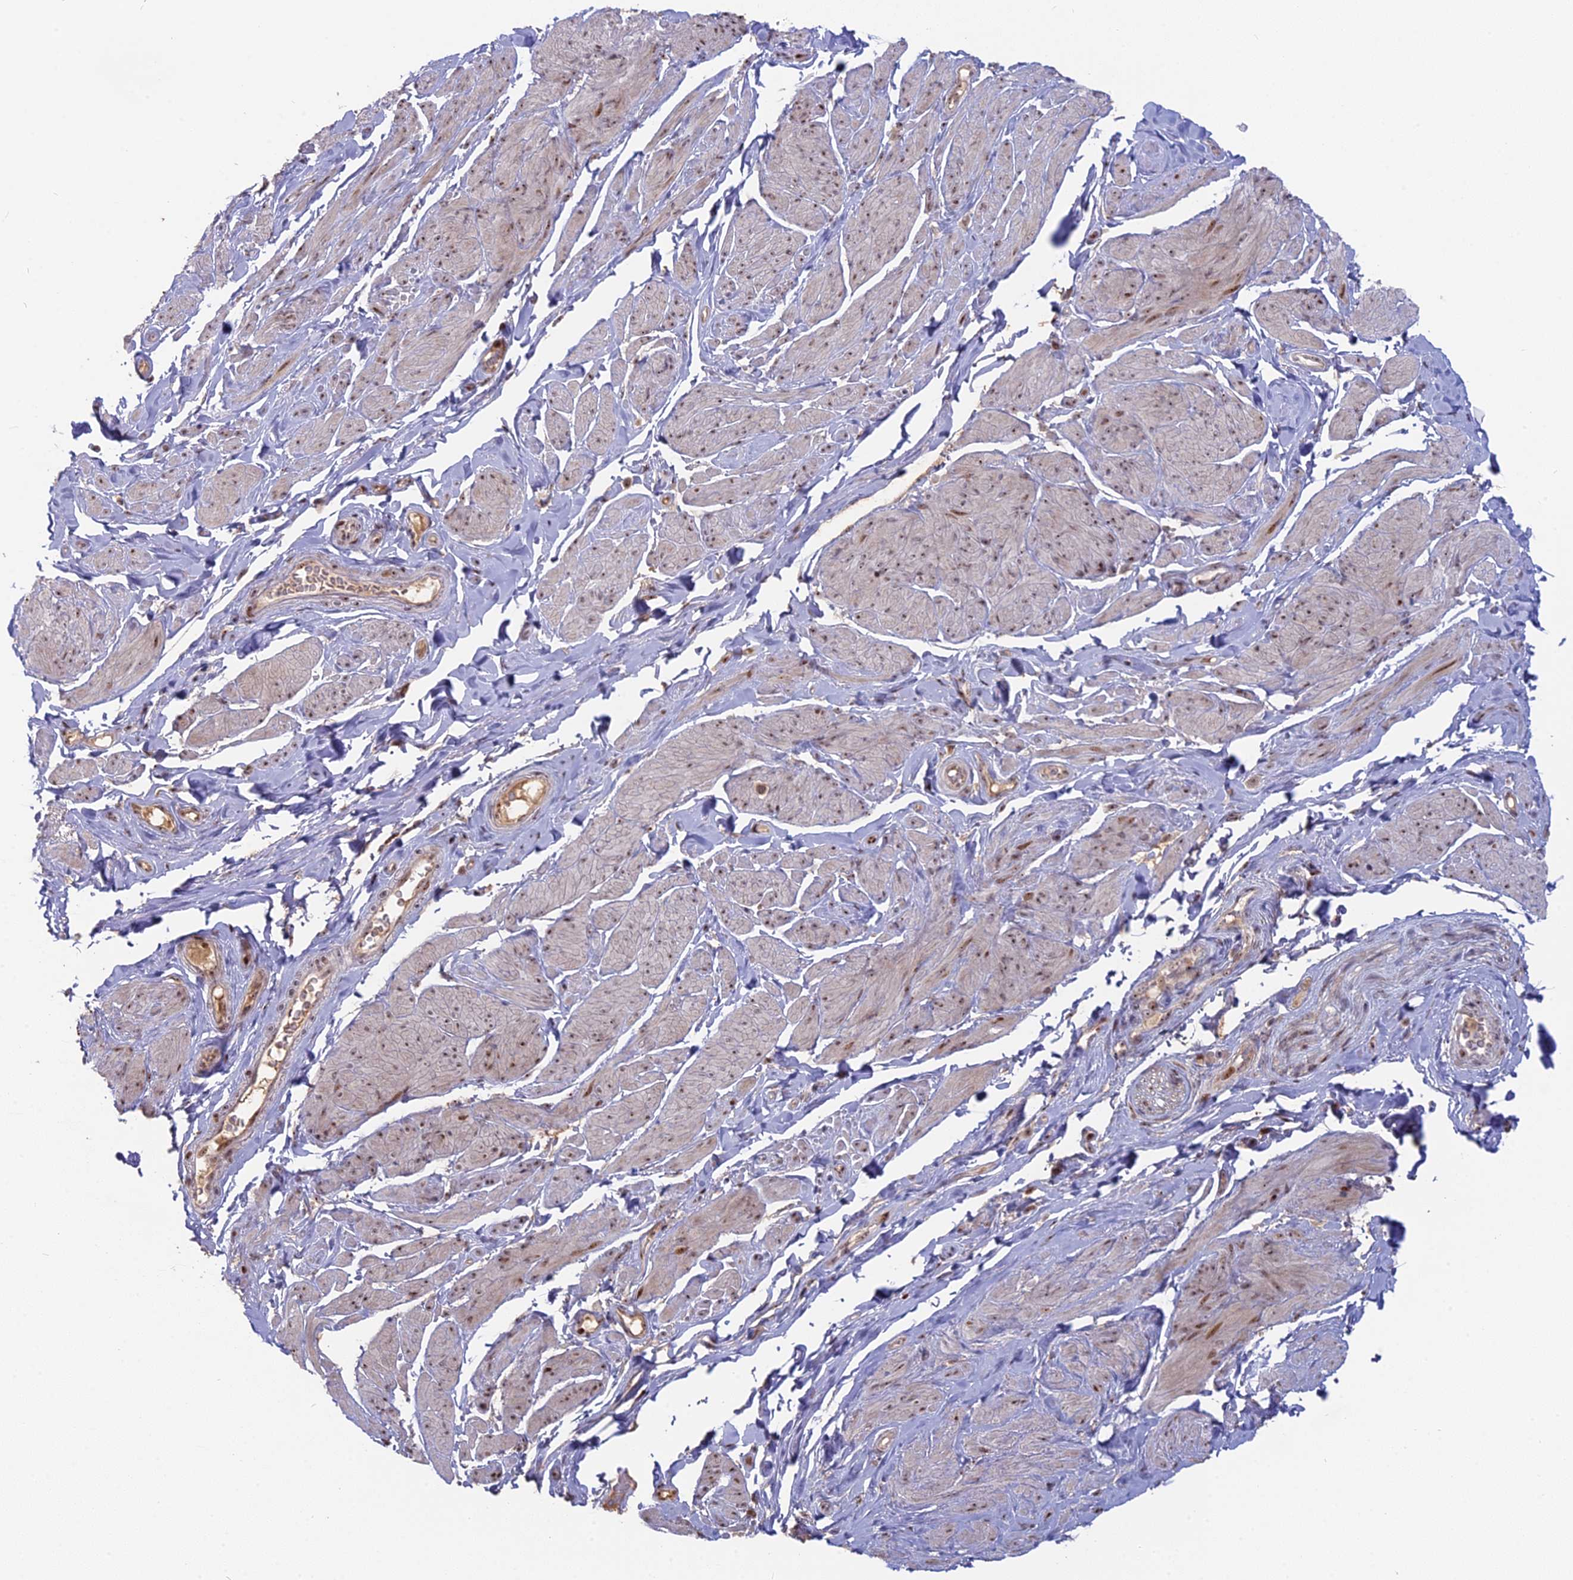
{"staining": {"intensity": "moderate", "quantity": "25%-75%", "location": "nuclear"}, "tissue": "smooth muscle", "cell_type": "Smooth muscle cells", "image_type": "normal", "snomed": [{"axis": "morphology", "description": "Normal tissue, NOS"}, {"axis": "topography", "description": "Smooth muscle"}, {"axis": "topography", "description": "Peripheral nerve tissue"}], "caption": "Benign smooth muscle demonstrates moderate nuclear positivity in about 25%-75% of smooth muscle cells The staining was performed using DAB, with brown indicating positive protein expression. Nuclei are stained blue with hematoxylin..", "gene": "FAM131A", "patient": {"sex": "male", "age": 69}}